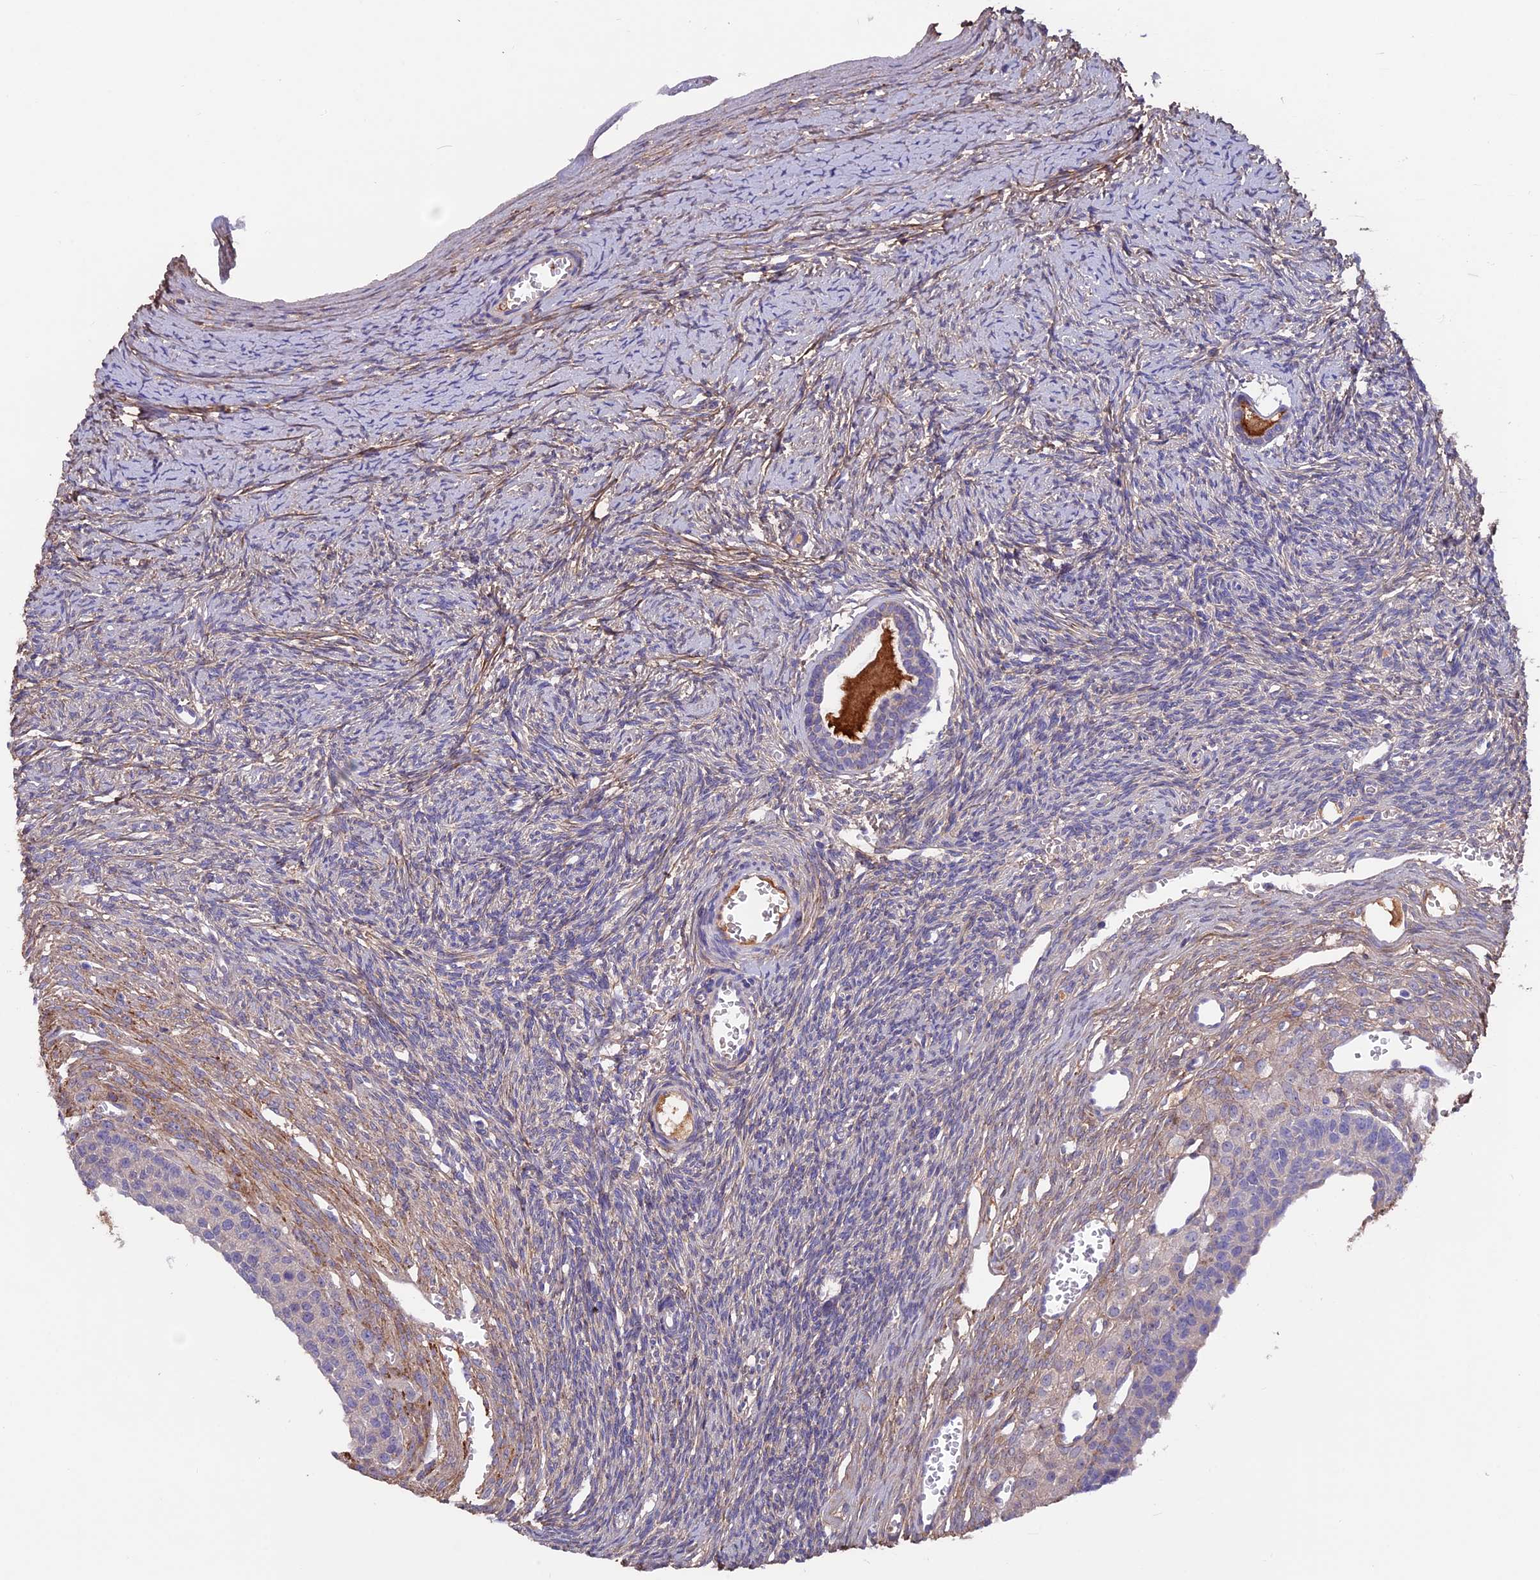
{"staining": {"intensity": "negative", "quantity": "none", "location": "none"}, "tissue": "ovary", "cell_type": "Follicle cells", "image_type": "normal", "snomed": [{"axis": "morphology", "description": "Normal tissue, NOS"}, {"axis": "topography", "description": "Ovary"}], "caption": "Image shows no protein positivity in follicle cells of unremarkable ovary.", "gene": "COL4A3", "patient": {"sex": "female", "age": 39}}